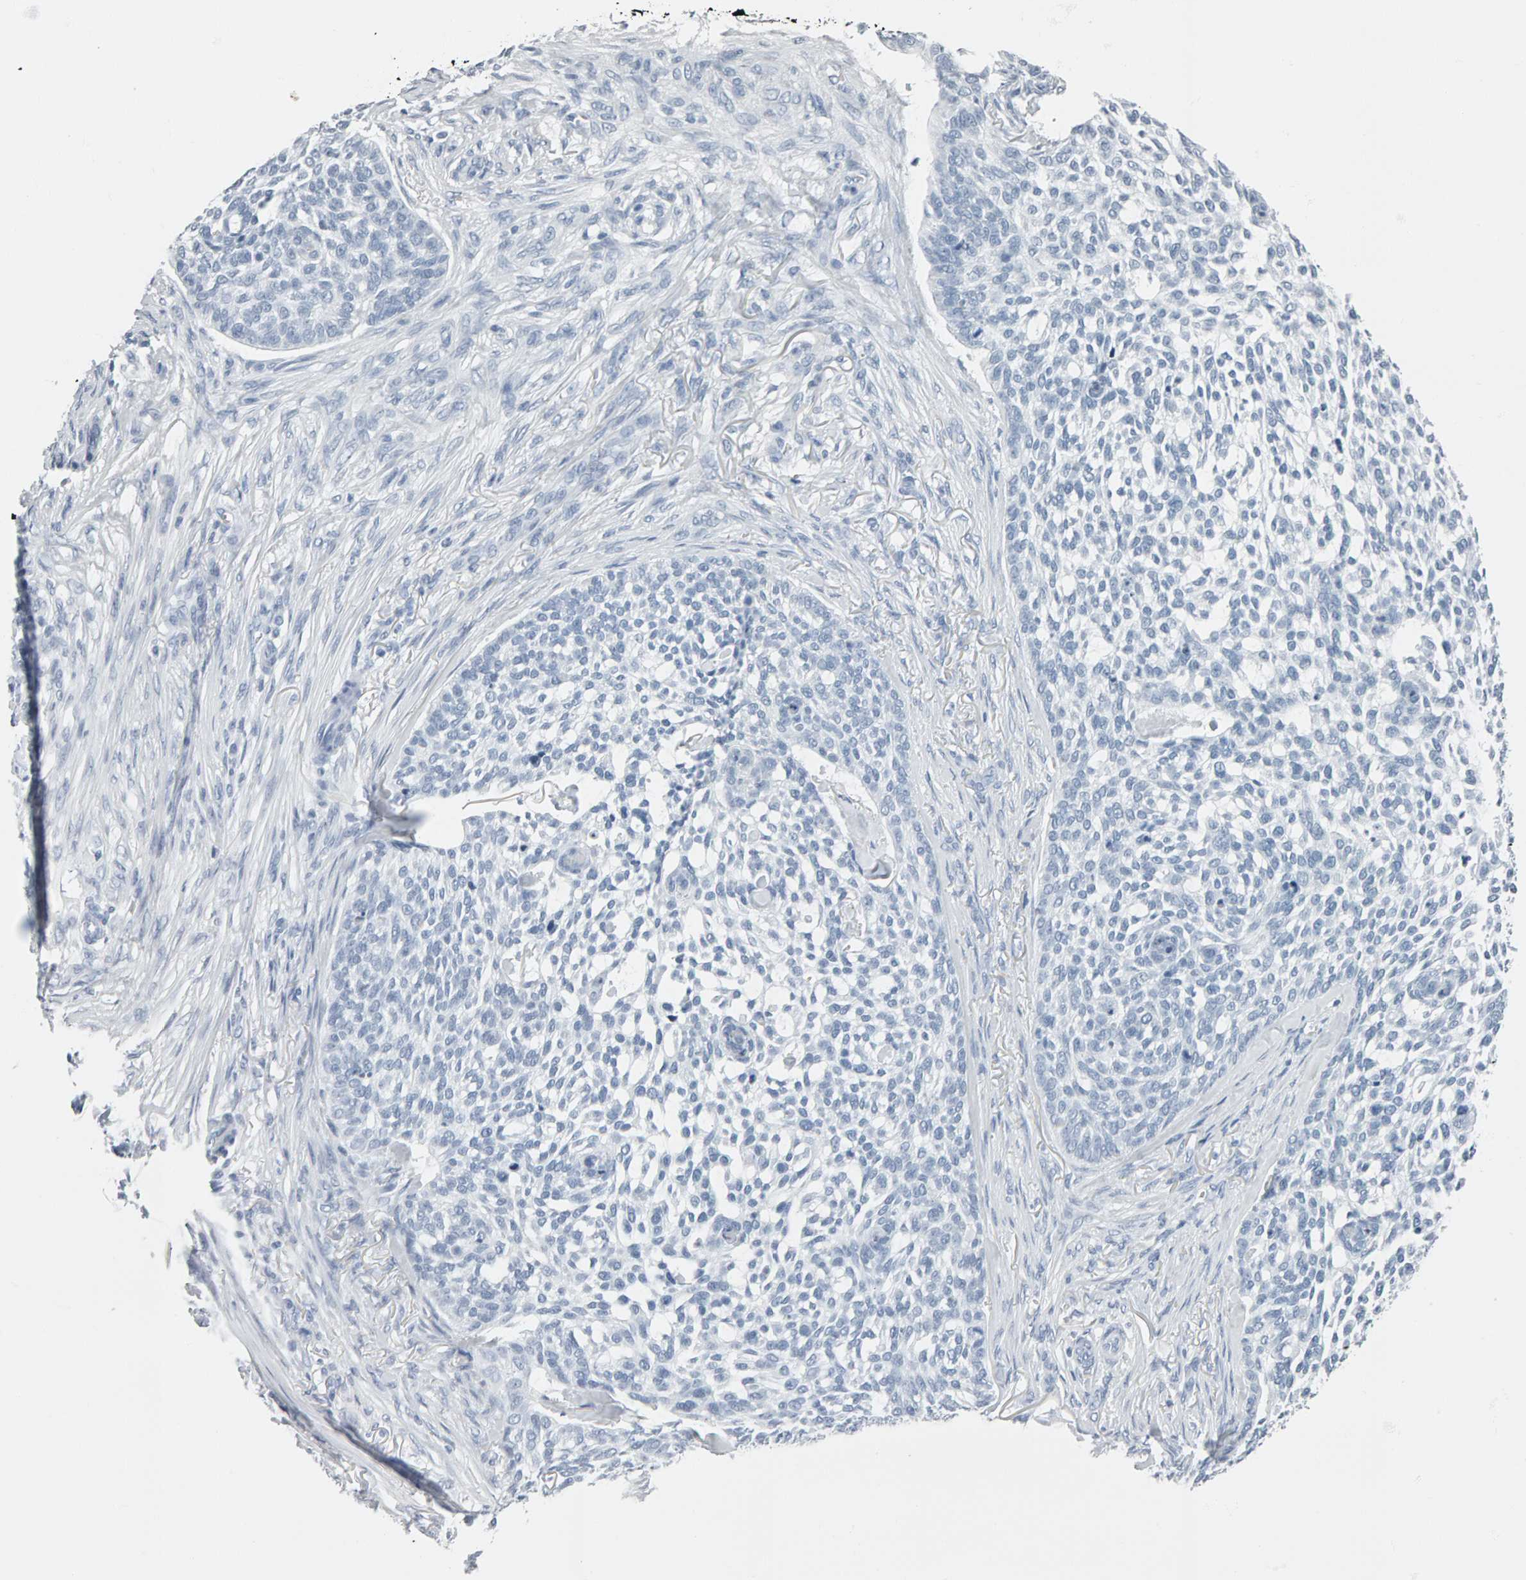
{"staining": {"intensity": "negative", "quantity": "none", "location": "none"}, "tissue": "skin cancer", "cell_type": "Tumor cells", "image_type": "cancer", "snomed": [{"axis": "morphology", "description": "Basal cell carcinoma"}, {"axis": "topography", "description": "Skin"}], "caption": "Tumor cells show no significant staining in skin cancer.", "gene": "SPACA3", "patient": {"sex": "female", "age": 64}}